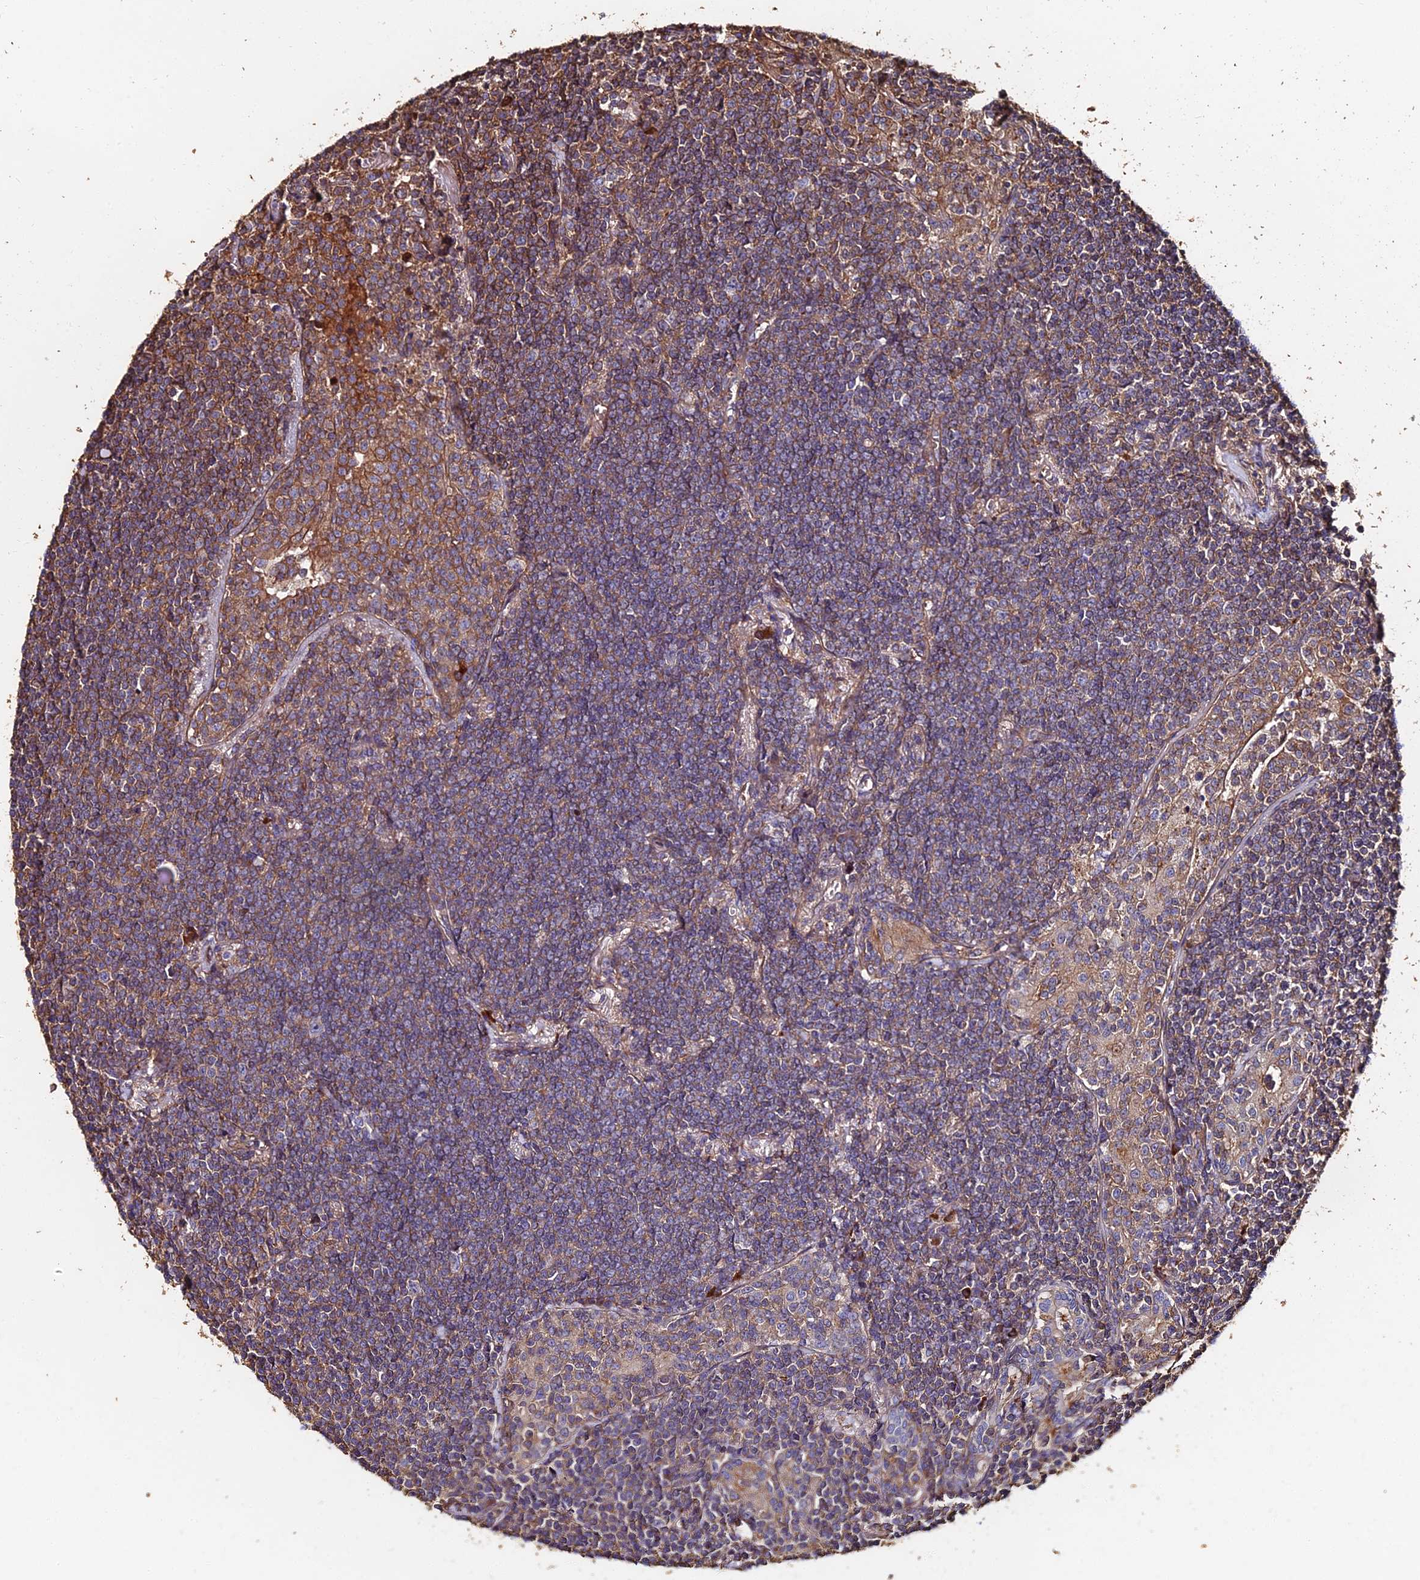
{"staining": {"intensity": "weak", "quantity": ">75%", "location": "cytoplasmic/membranous"}, "tissue": "lymphoma", "cell_type": "Tumor cells", "image_type": "cancer", "snomed": [{"axis": "morphology", "description": "Malignant lymphoma, non-Hodgkin's type, Low grade"}, {"axis": "topography", "description": "Lung"}], "caption": "The image reveals staining of lymphoma, revealing weak cytoplasmic/membranous protein expression (brown color) within tumor cells.", "gene": "EXT1", "patient": {"sex": "female", "age": 71}}